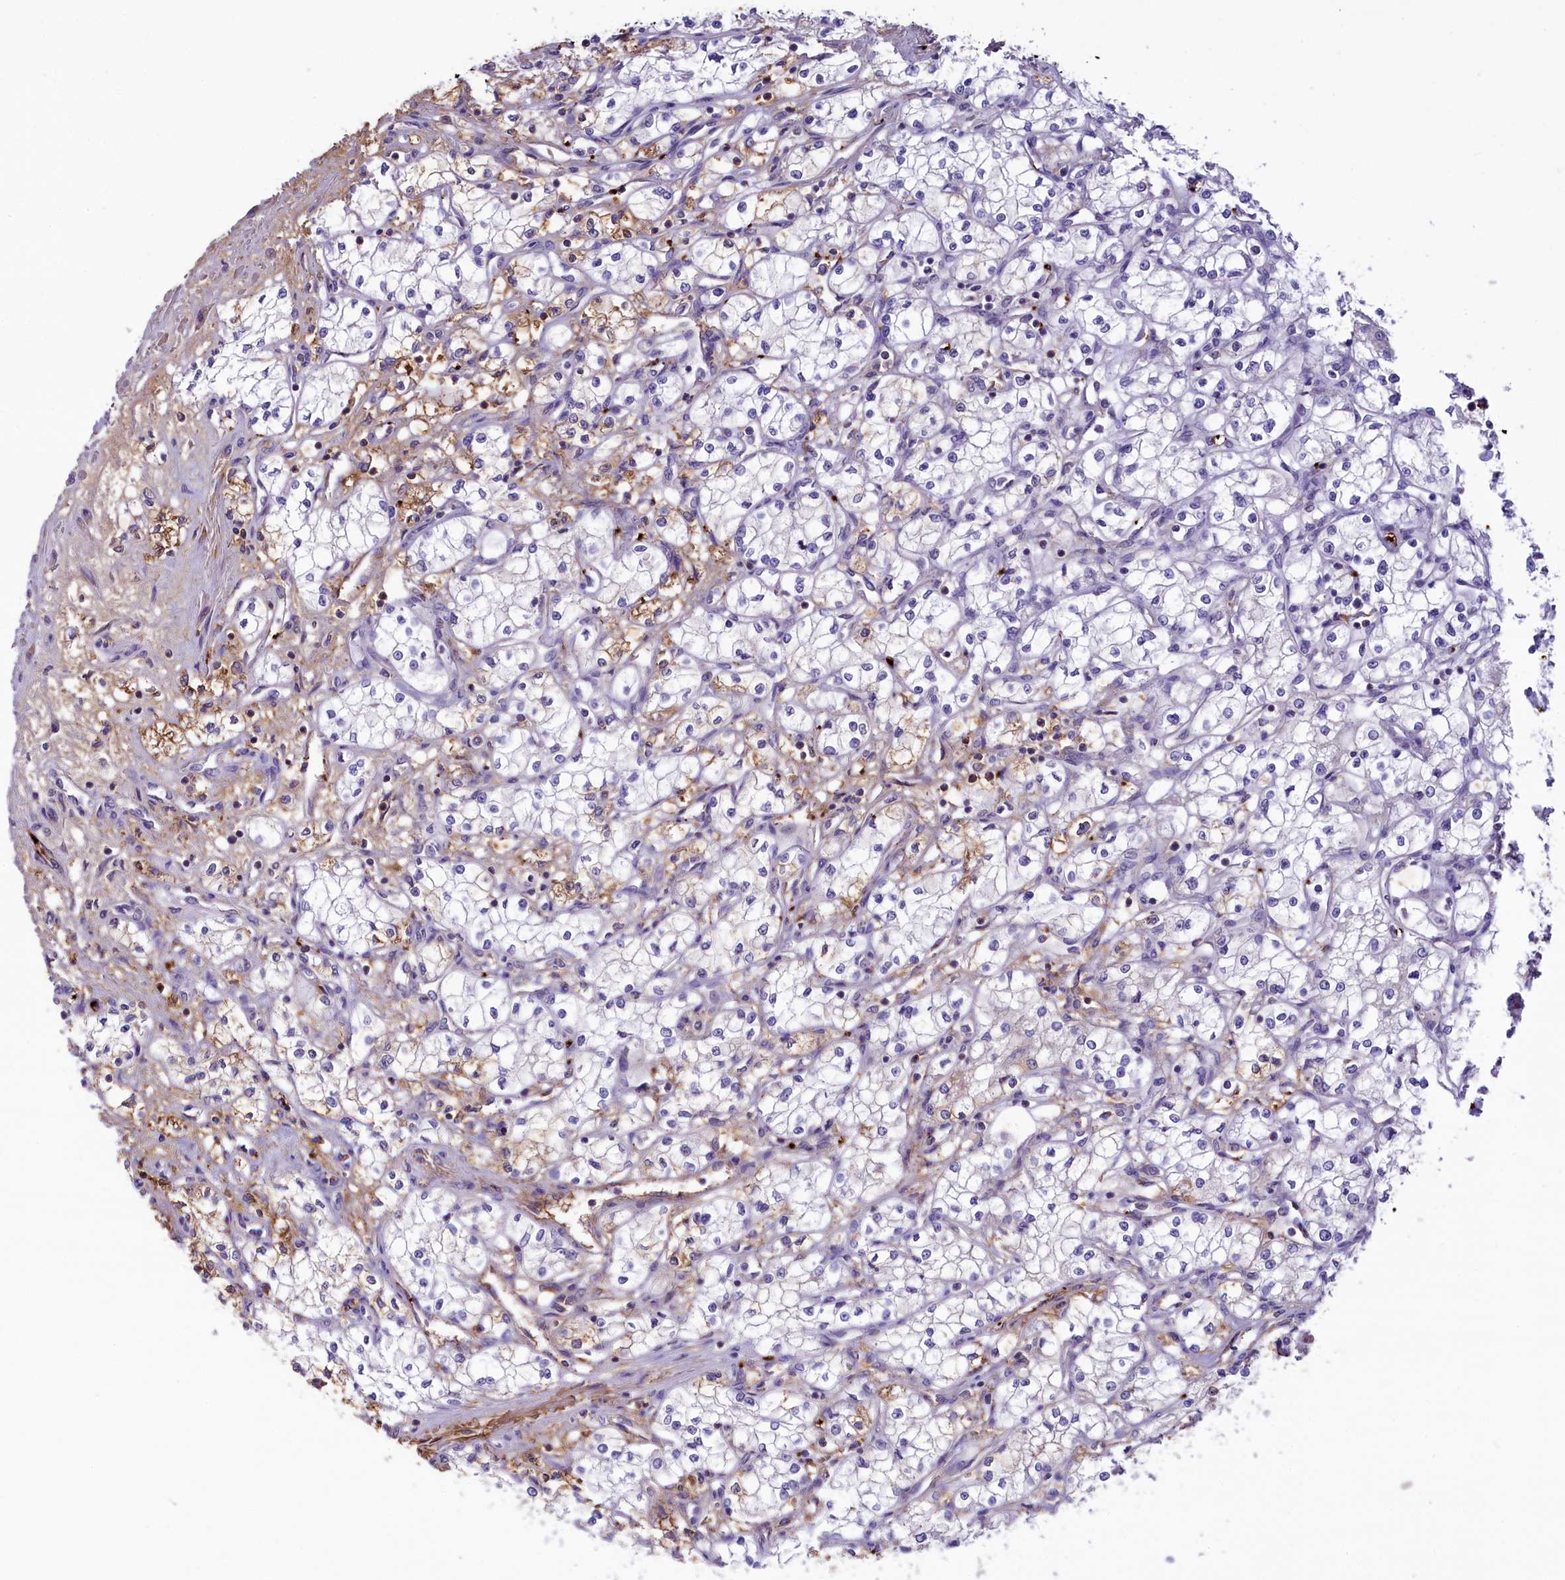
{"staining": {"intensity": "moderate", "quantity": "<25%", "location": "cytoplasmic/membranous"}, "tissue": "renal cancer", "cell_type": "Tumor cells", "image_type": "cancer", "snomed": [{"axis": "morphology", "description": "Adenocarcinoma, NOS"}, {"axis": "topography", "description": "Kidney"}], "caption": "Brown immunohistochemical staining in adenocarcinoma (renal) demonstrates moderate cytoplasmic/membranous expression in about <25% of tumor cells.", "gene": "HEATR3", "patient": {"sex": "male", "age": 59}}